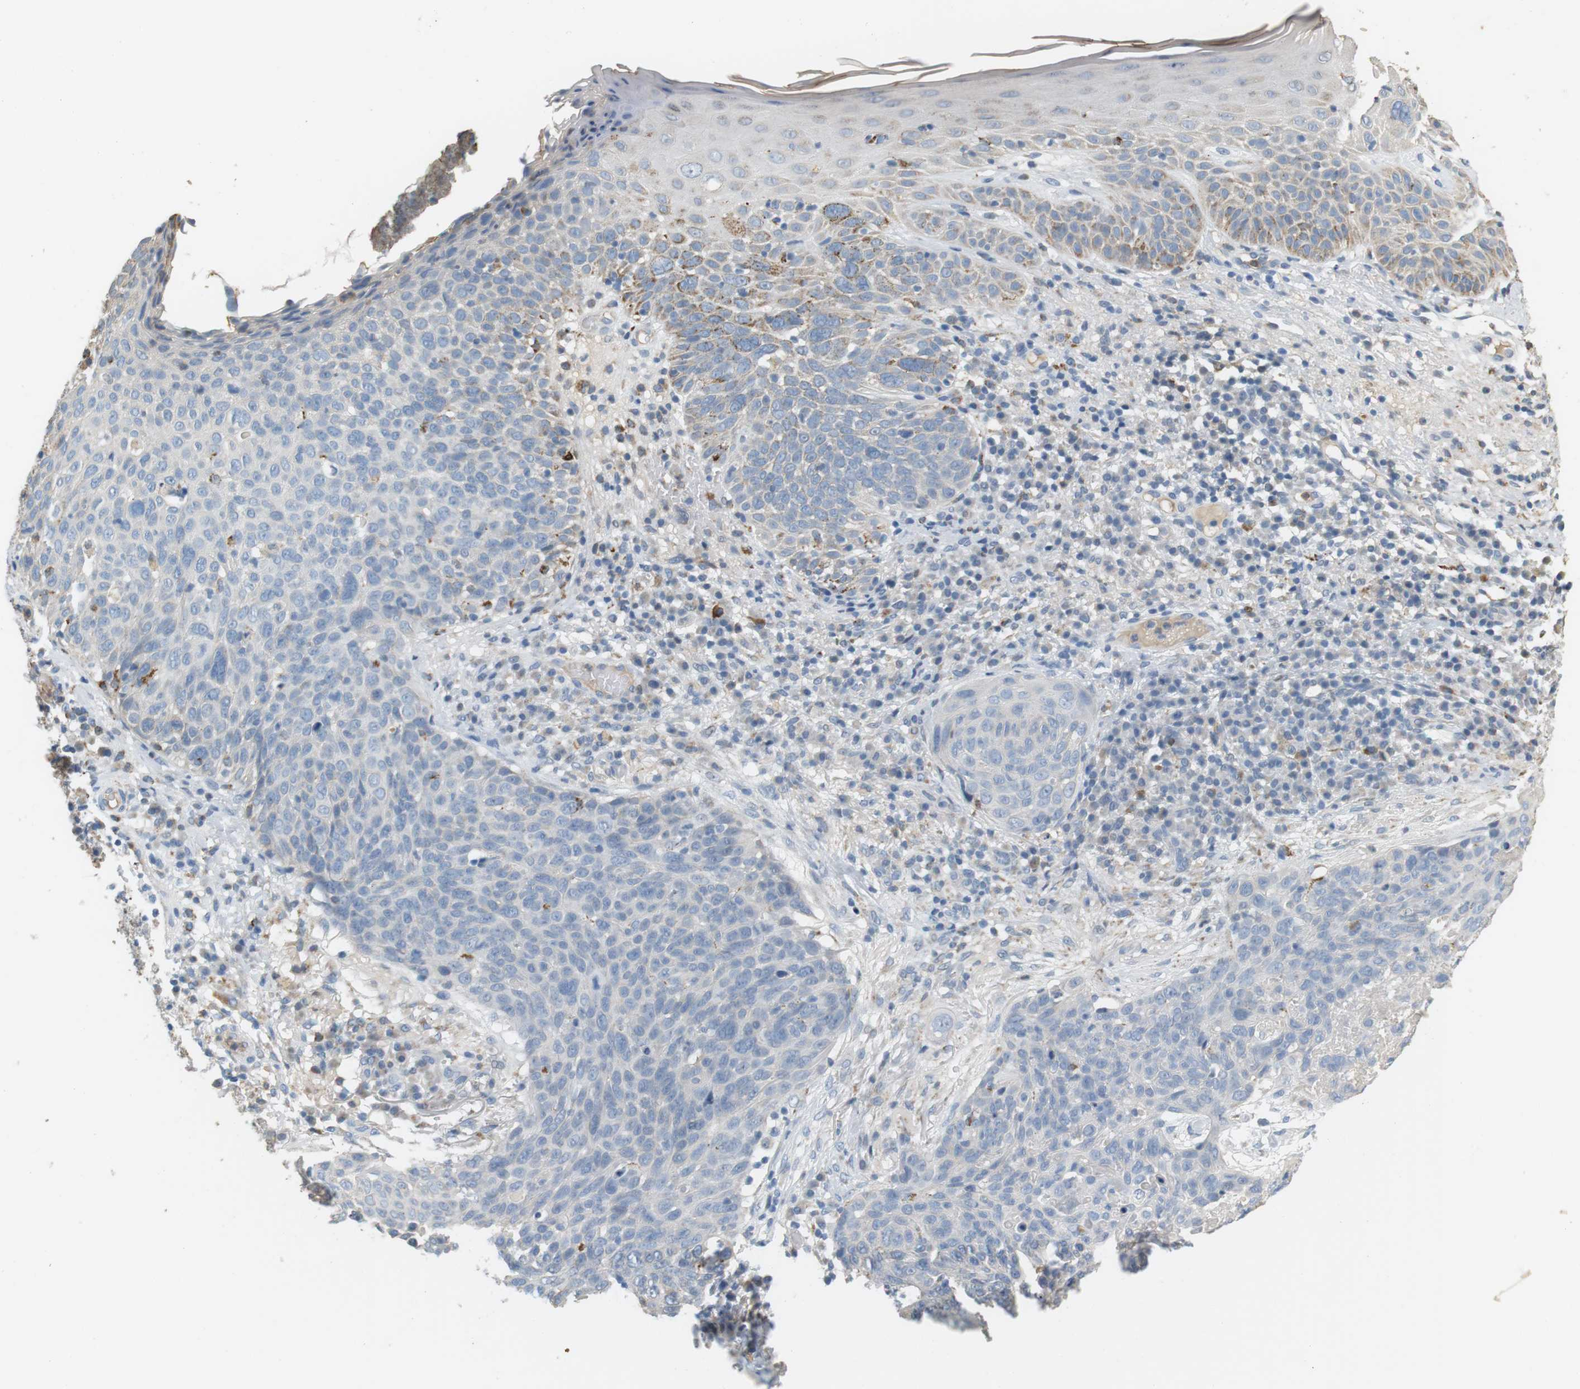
{"staining": {"intensity": "weak", "quantity": "<25%", "location": "cytoplasmic/membranous"}, "tissue": "skin cancer", "cell_type": "Tumor cells", "image_type": "cancer", "snomed": [{"axis": "morphology", "description": "Squamous cell carcinoma in situ, NOS"}, {"axis": "morphology", "description": "Squamous cell carcinoma, NOS"}, {"axis": "topography", "description": "Skin"}], "caption": "Immunohistochemistry micrograph of neoplastic tissue: human skin cancer (squamous cell carcinoma) stained with DAB demonstrates no significant protein expression in tumor cells.", "gene": "CD300E", "patient": {"sex": "male", "age": 93}}